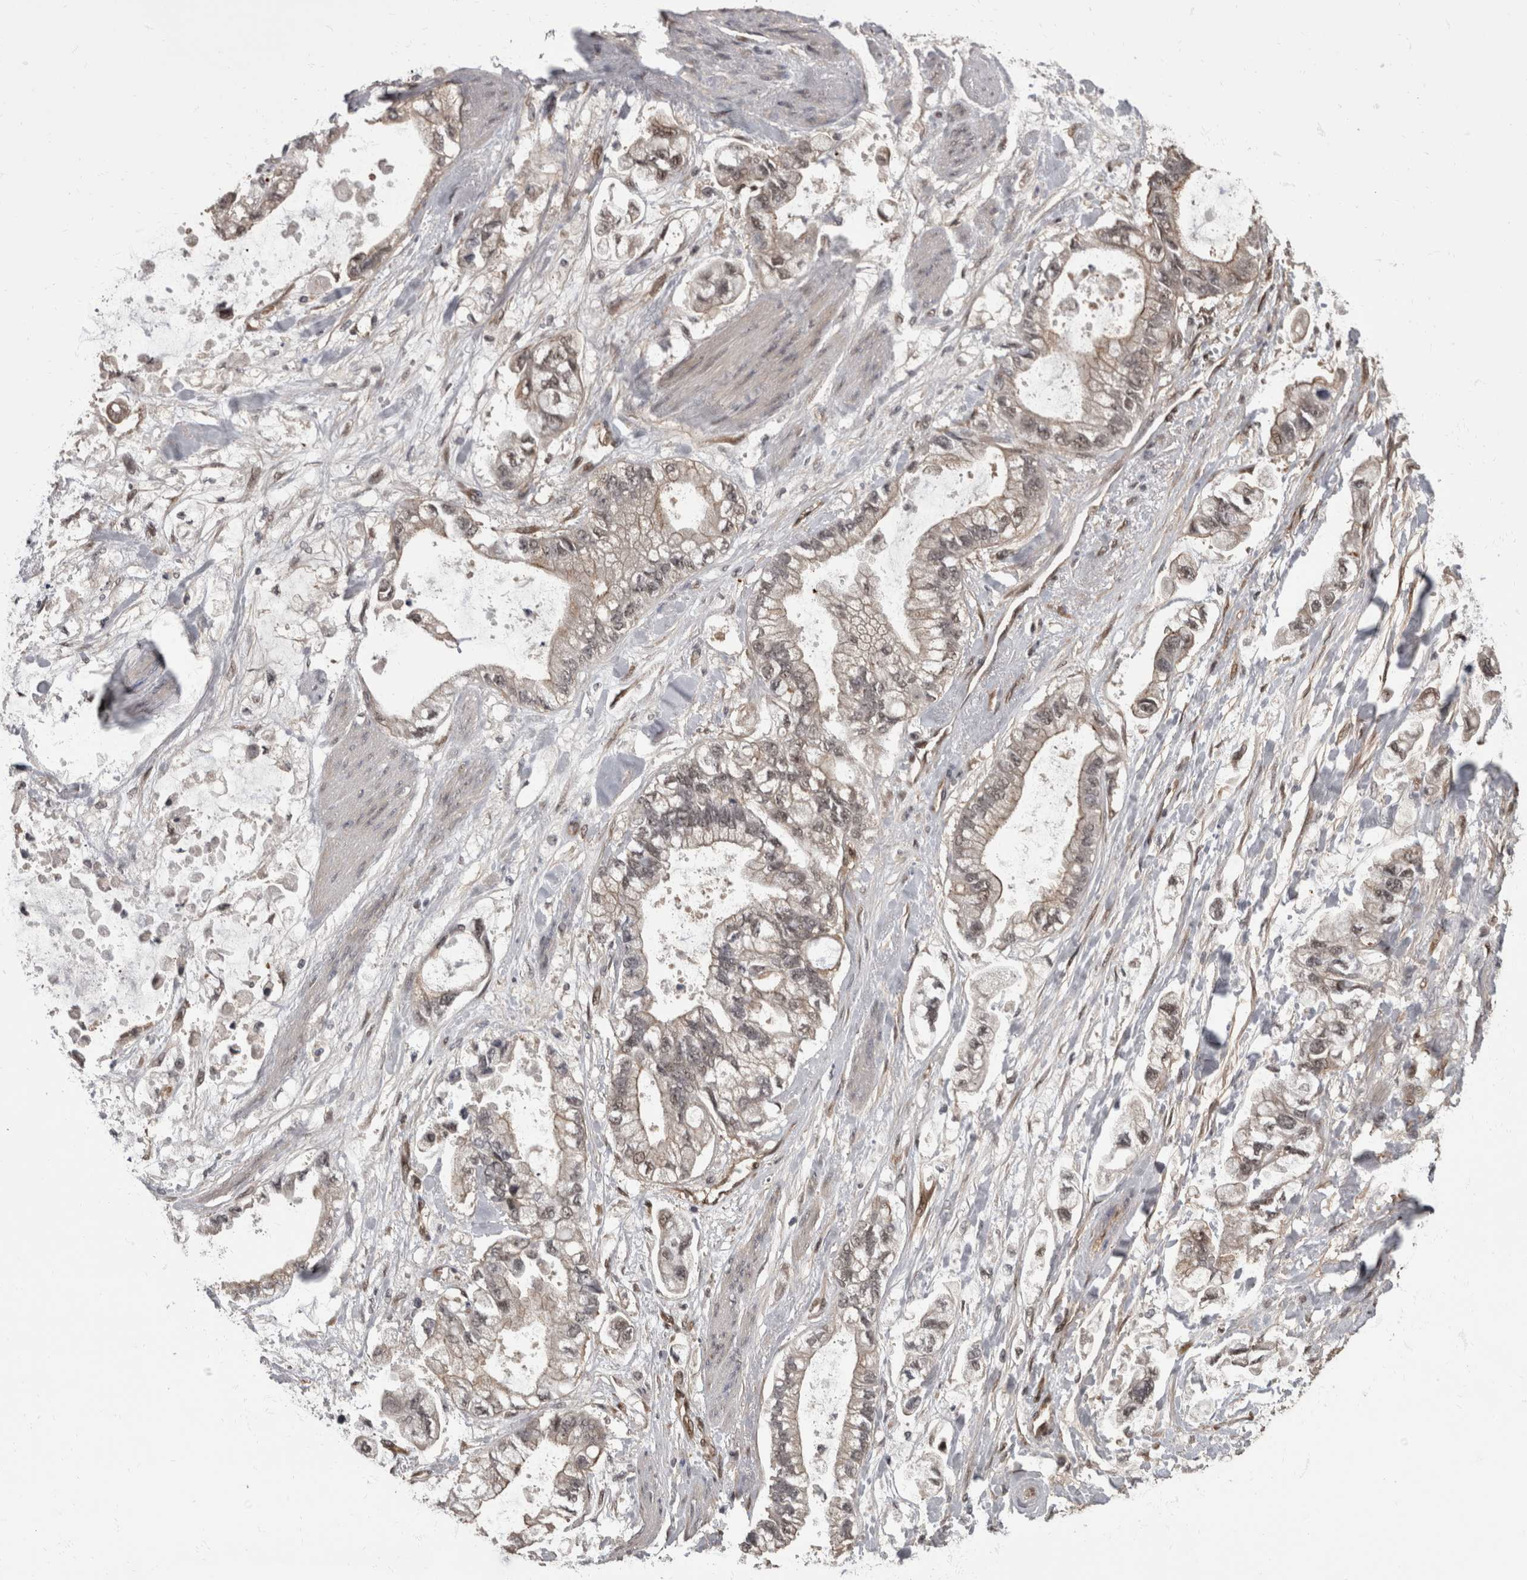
{"staining": {"intensity": "weak", "quantity": "<25%", "location": "cytoplasmic/membranous"}, "tissue": "stomach cancer", "cell_type": "Tumor cells", "image_type": "cancer", "snomed": [{"axis": "morphology", "description": "Normal tissue, NOS"}, {"axis": "morphology", "description": "Adenocarcinoma, NOS"}, {"axis": "topography", "description": "Stomach"}], "caption": "There is no significant positivity in tumor cells of stomach cancer.", "gene": "AKT3", "patient": {"sex": "male", "age": 62}}